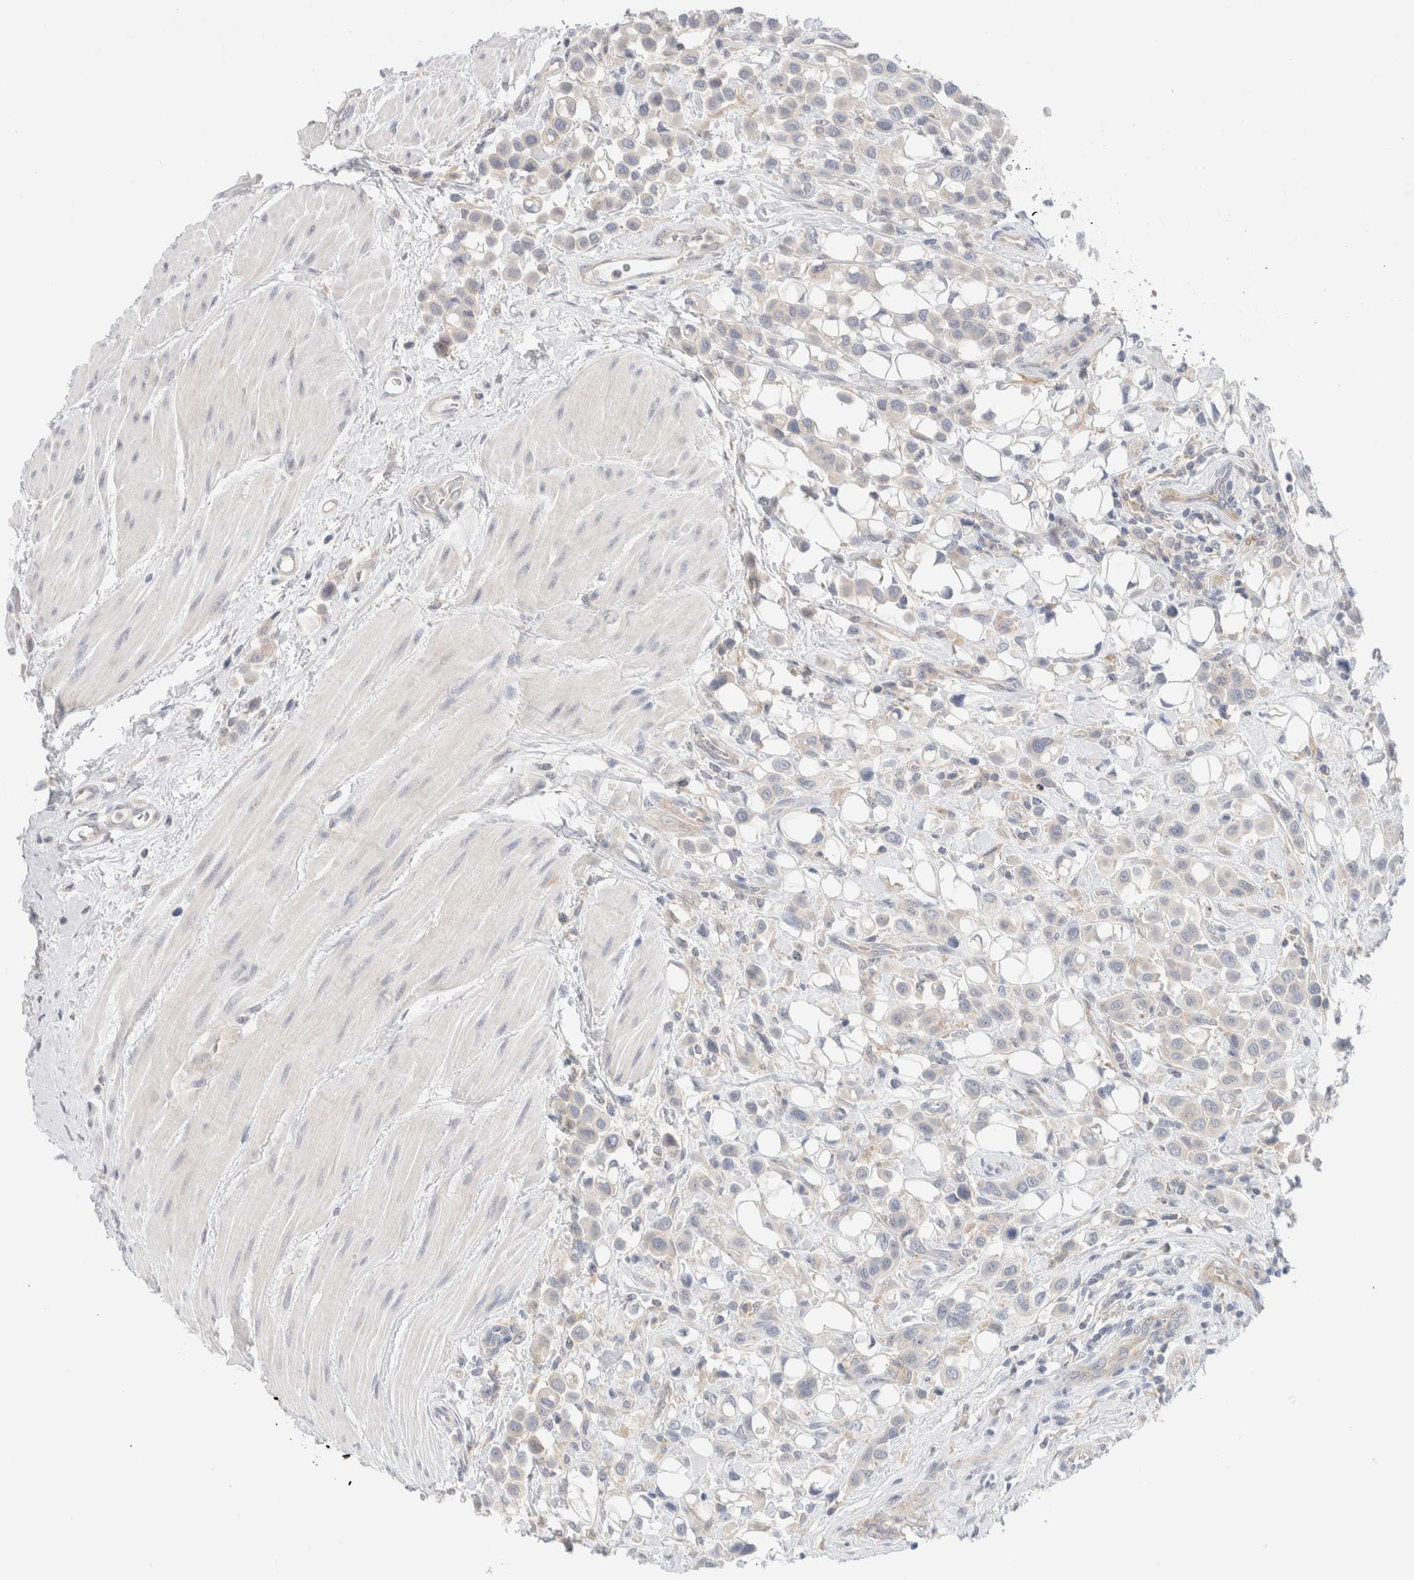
{"staining": {"intensity": "weak", "quantity": "<25%", "location": "cytoplasmic/membranous"}, "tissue": "urothelial cancer", "cell_type": "Tumor cells", "image_type": "cancer", "snomed": [{"axis": "morphology", "description": "Urothelial carcinoma, High grade"}, {"axis": "topography", "description": "Urinary bladder"}], "caption": "Immunohistochemistry histopathology image of urothelial carcinoma (high-grade) stained for a protein (brown), which displays no expression in tumor cells. (DAB IHC with hematoxylin counter stain).", "gene": "SDR16C5", "patient": {"sex": "male", "age": 50}}